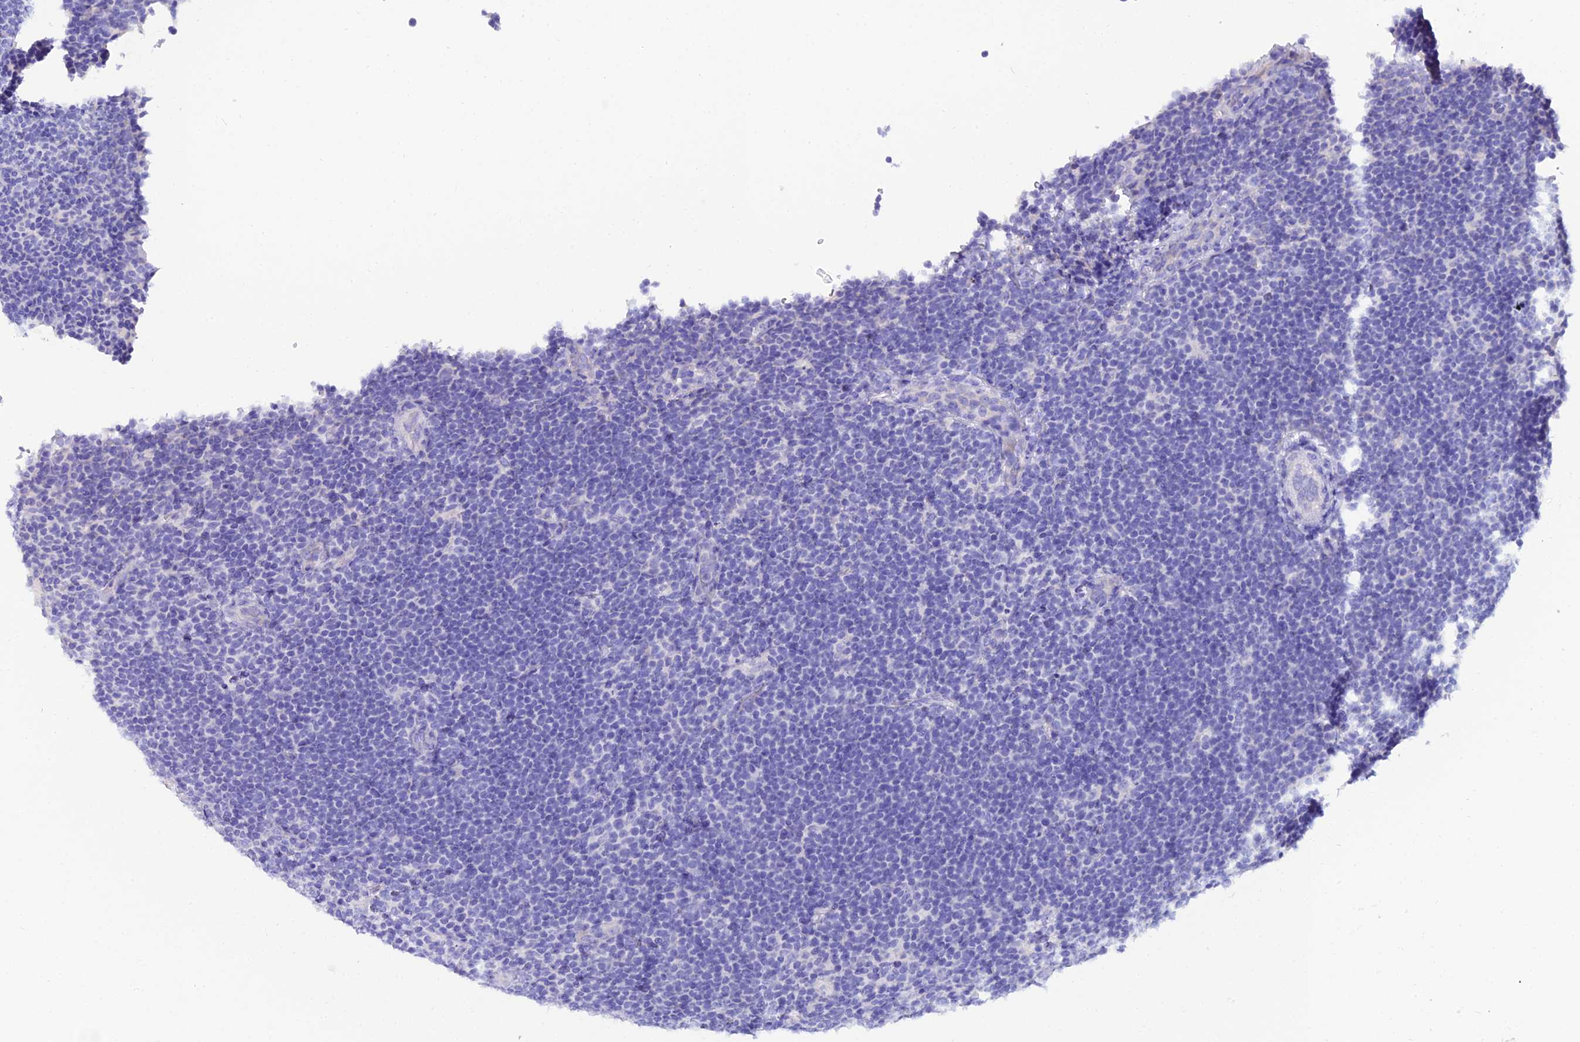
{"staining": {"intensity": "negative", "quantity": "none", "location": "none"}, "tissue": "lymphoma", "cell_type": "Tumor cells", "image_type": "cancer", "snomed": [{"axis": "morphology", "description": "Hodgkin's disease, NOS"}, {"axis": "topography", "description": "Lymph node"}], "caption": "A histopathology image of lymphoma stained for a protein displays no brown staining in tumor cells.", "gene": "OR4D5", "patient": {"sex": "female", "age": 57}}